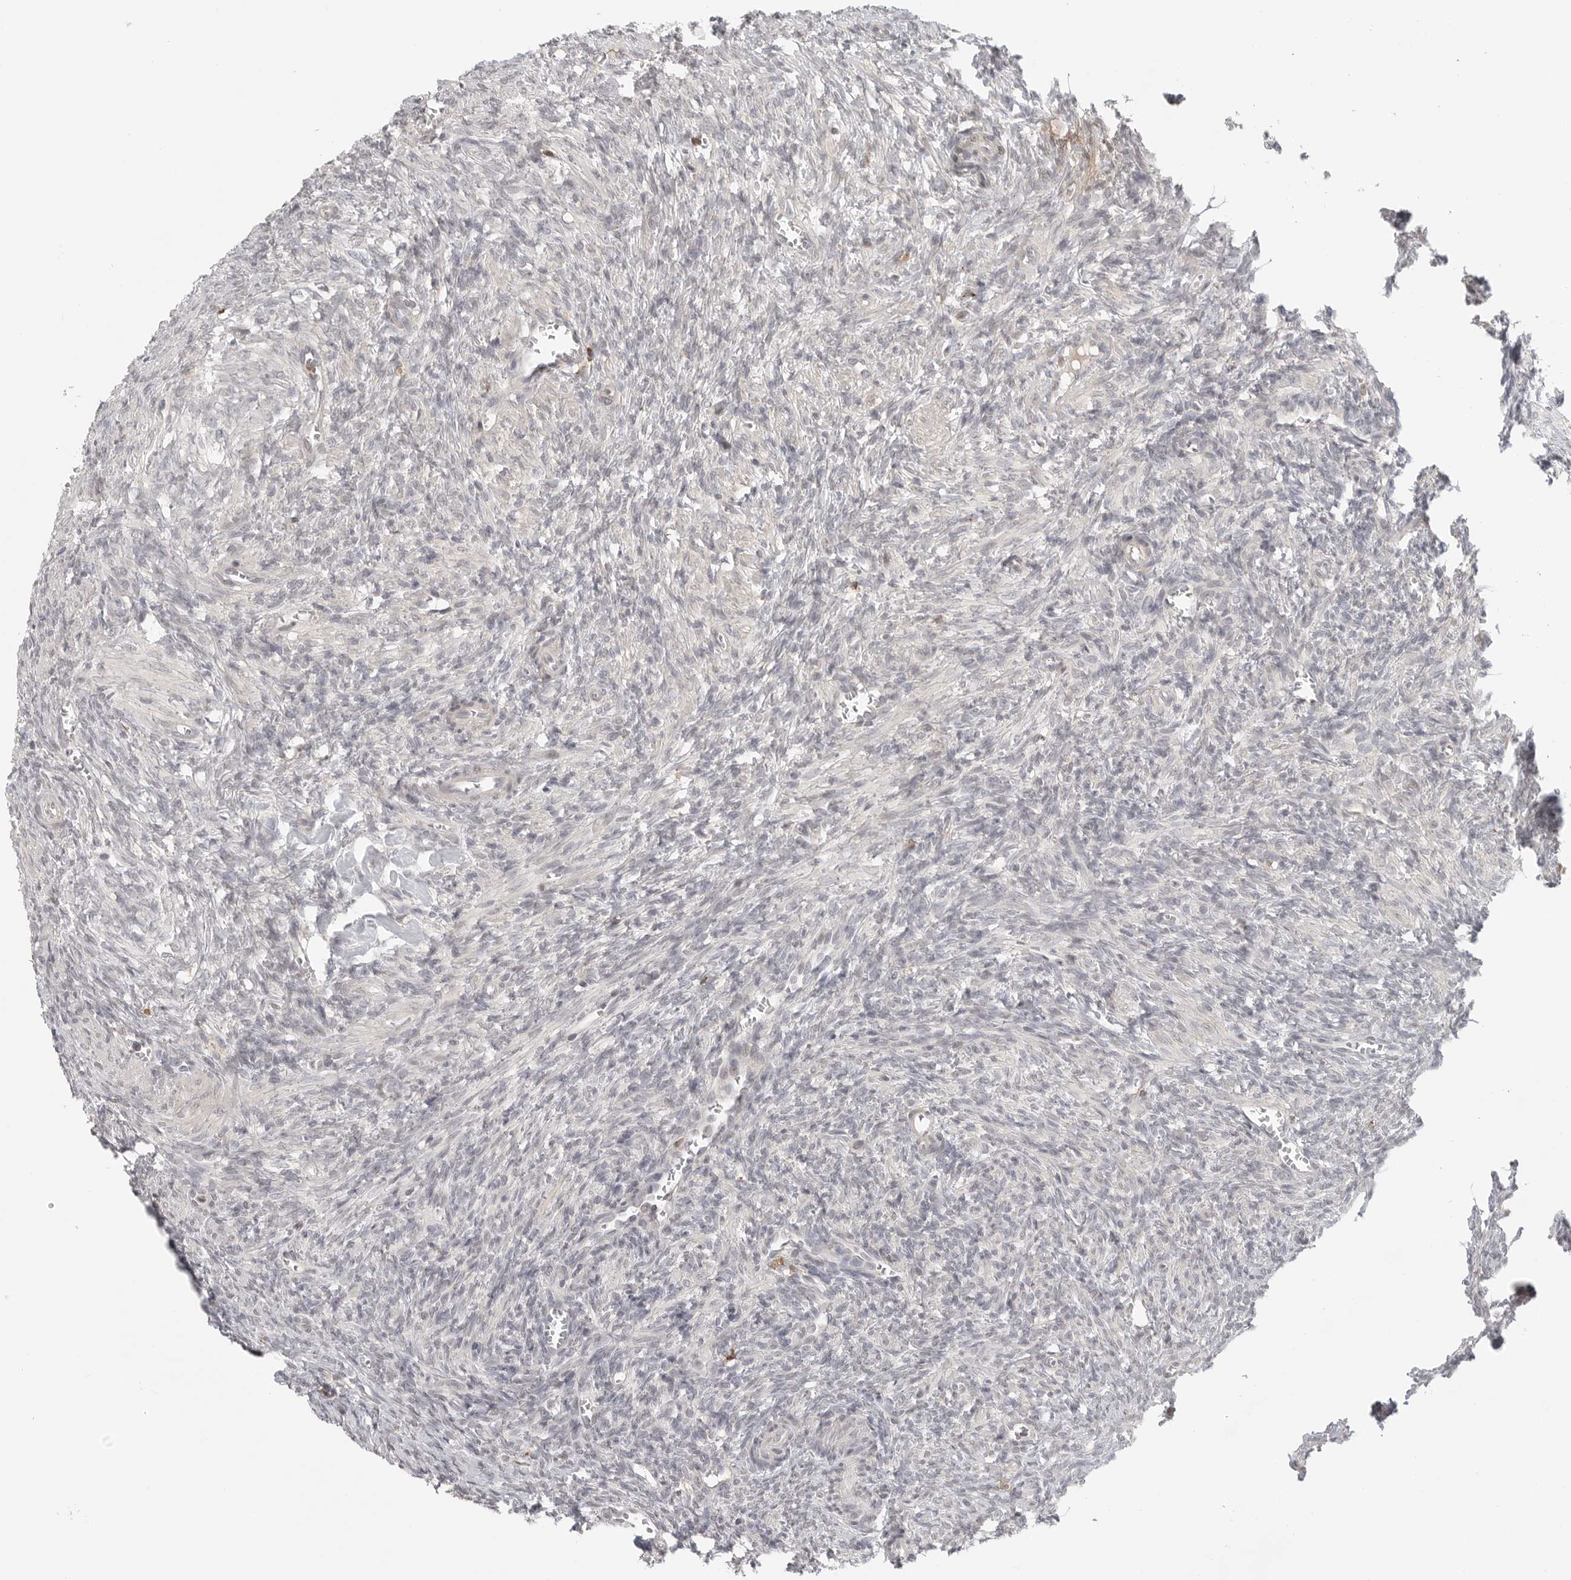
{"staining": {"intensity": "negative", "quantity": "none", "location": "none"}, "tissue": "ovary", "cell_type": "Ovarian stroma cells", "image_type": "normal", "snomed": [{"axis": "morphology", "description": "Normal tissue, NOS"}, {"axis": "topography", "description": "Ovary"}], "caption": "This image is of benign ovary stained with immunohistochemistry (IHC) to label a protein in brown with the nuclei are counter-stained blue. There is no expression in ovarian stroma cells. (Stains: DAB IHC with hematoxylin counter stain, Microscopy: brightfield microscopy at high magnification).", "gene": "SH3KBP1", "patient": {"sex": "female", "age": 27}}